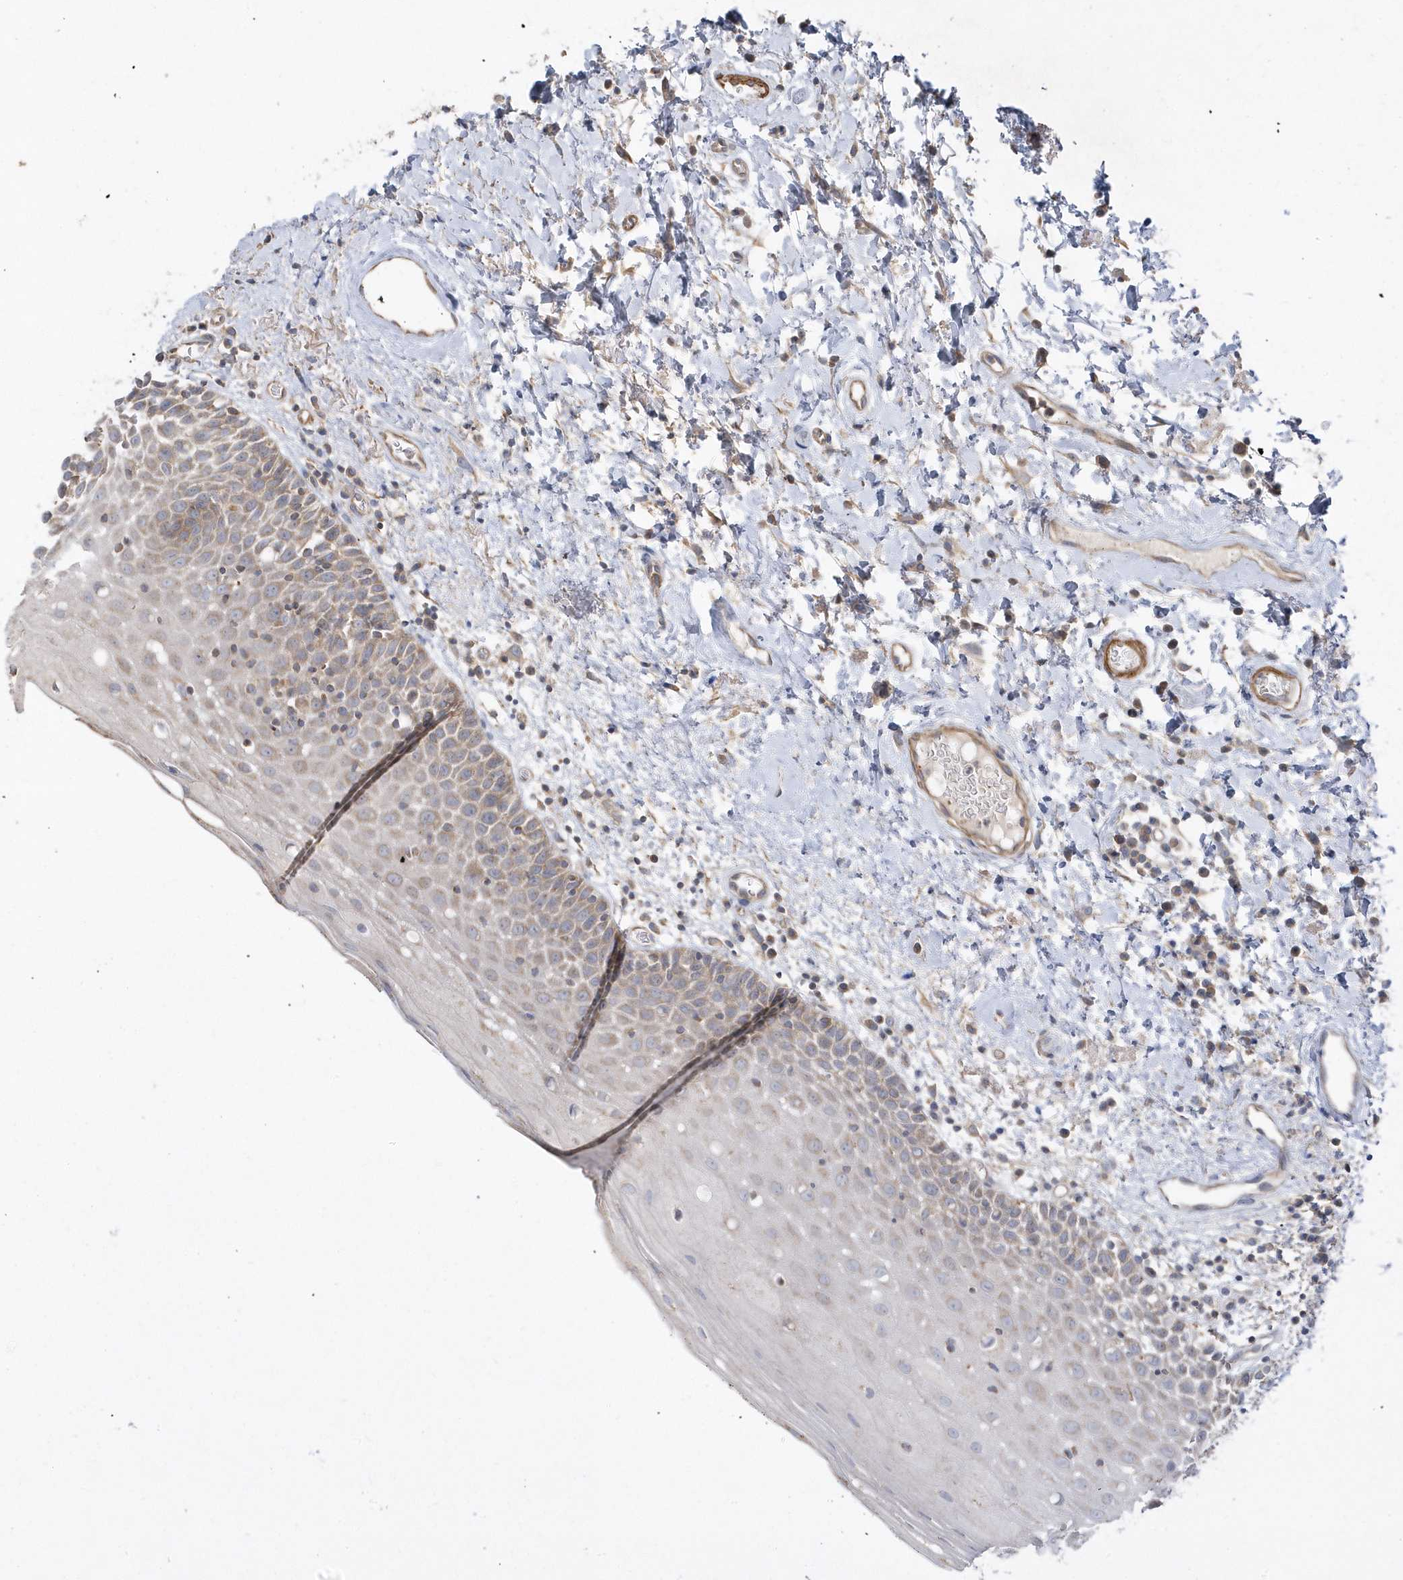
{"staining": {"intensity": "weak", "quantity": "25%-75%", "location": "cytoplasmic/membranous"}, "tissue": "oral mucosa", "cell_type": "Squamous epithelial cells", "image_type": "normal", "snomed": [{"axis": "morphology", "description": "Normal tissue, NOS"}, {"axis": "topography", "description": "Oral tissue"}], "caption": "Brown immunohistochemical staining in unremarkable human oral mucosa demonstrates weak cytoplasmic/membranous staining in approximately 25%-75% of squamous epithelial cells. (brown staining indicates protein expression, while blue staining denotes nuclei).", "gene": "LEXM", "patient": {"sex": "male", "age": 74}}